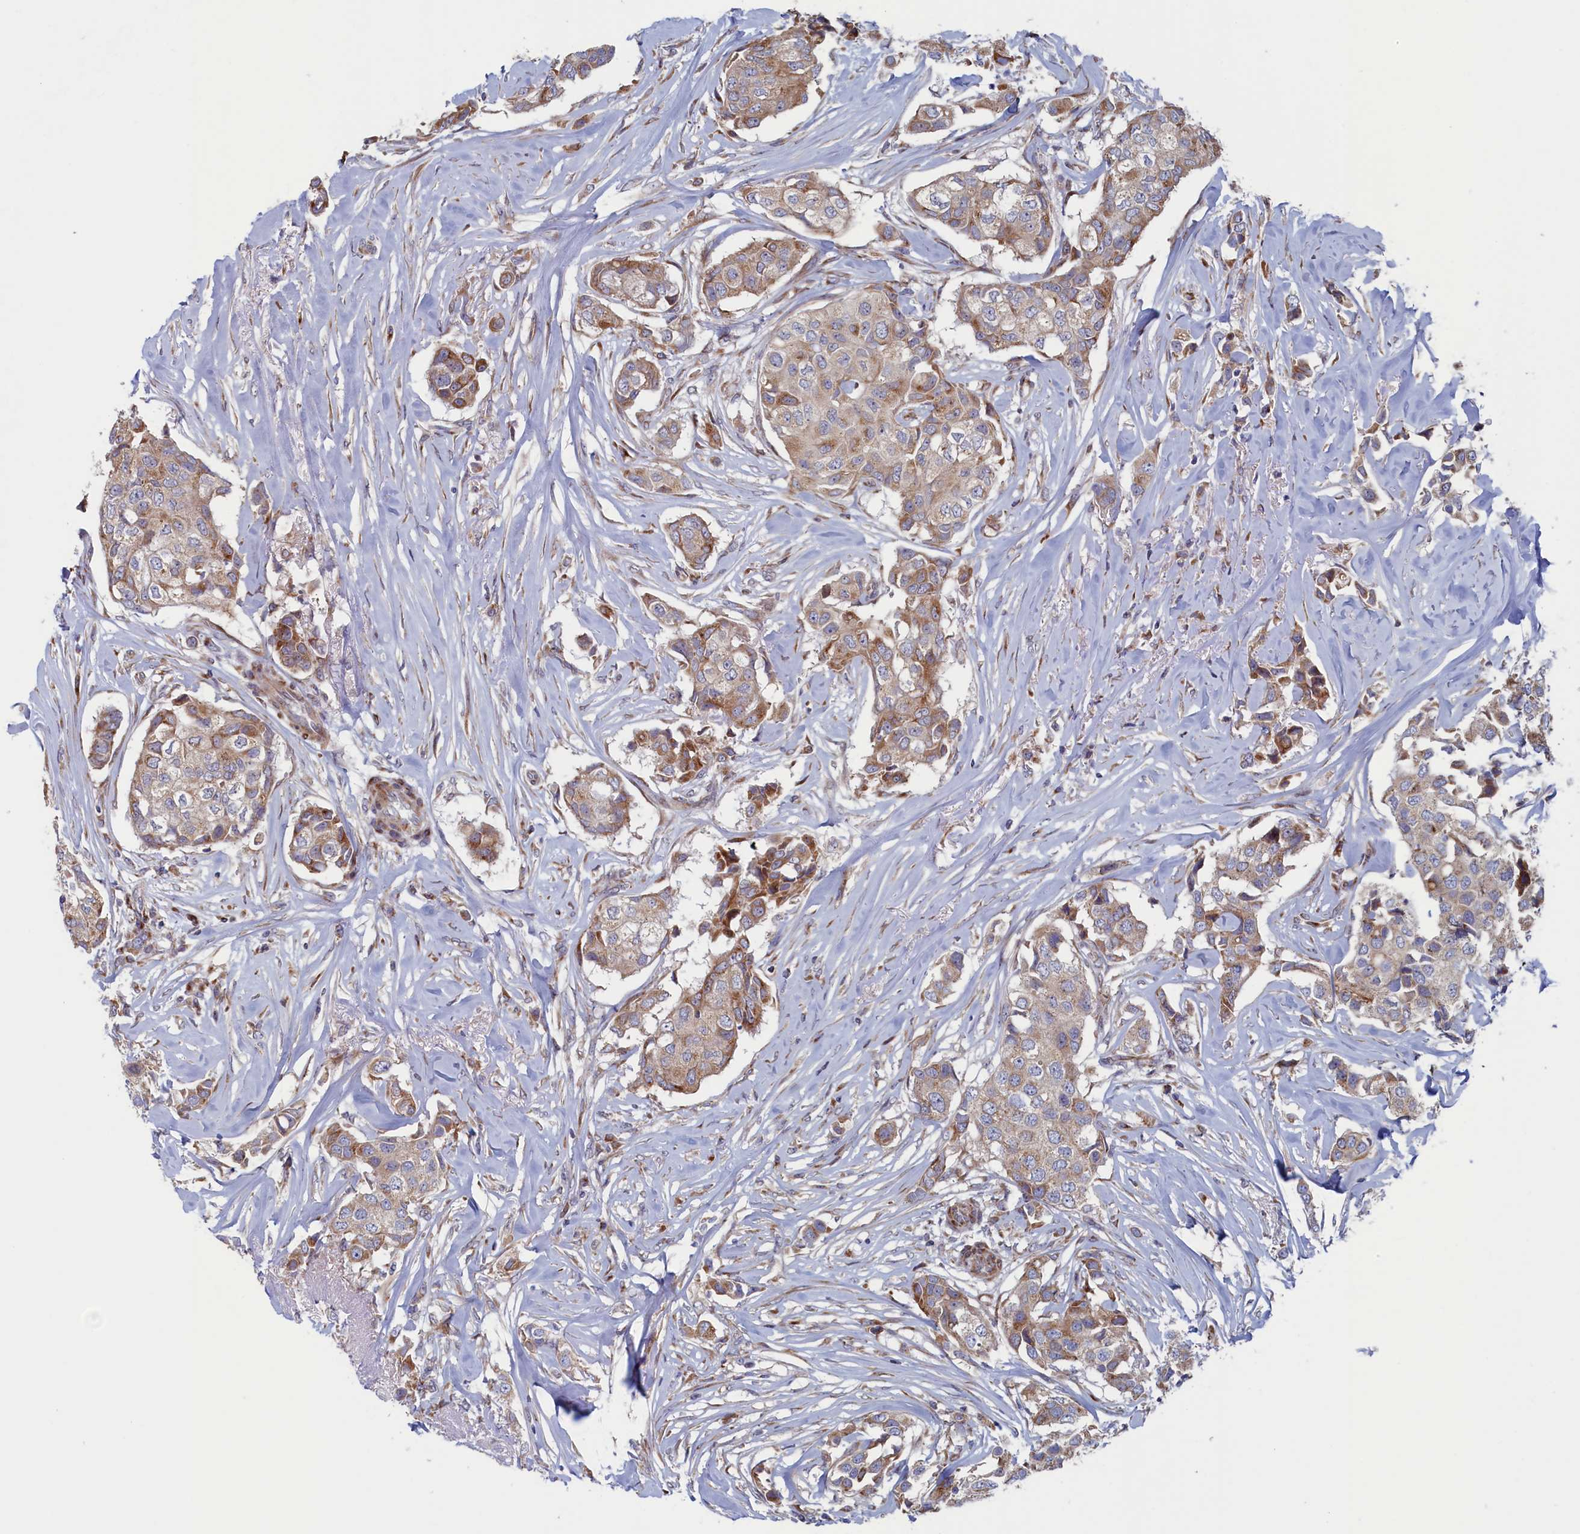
{"staining": {"intensity": "weak", "quantity": "25%-75%", "location": "cytoplasmic/membranous"}, "tissue": "breast cancer", "cell_type": "Tumor cells", "image_type": "cancer", "snomed": [{"axis": "morphology", "description": "Duct carcinoma"}, {"axis": "topography", "description": "Breast"}], "caption": "This is an image of immunohistochemistry staining of breast cancer (intraductal carcinoma), which shows weak expression in the cytoplasmic/membranous of tumor cells.", "gene": "MTFMT", "patient": {"sex": "female", "age": 80}}